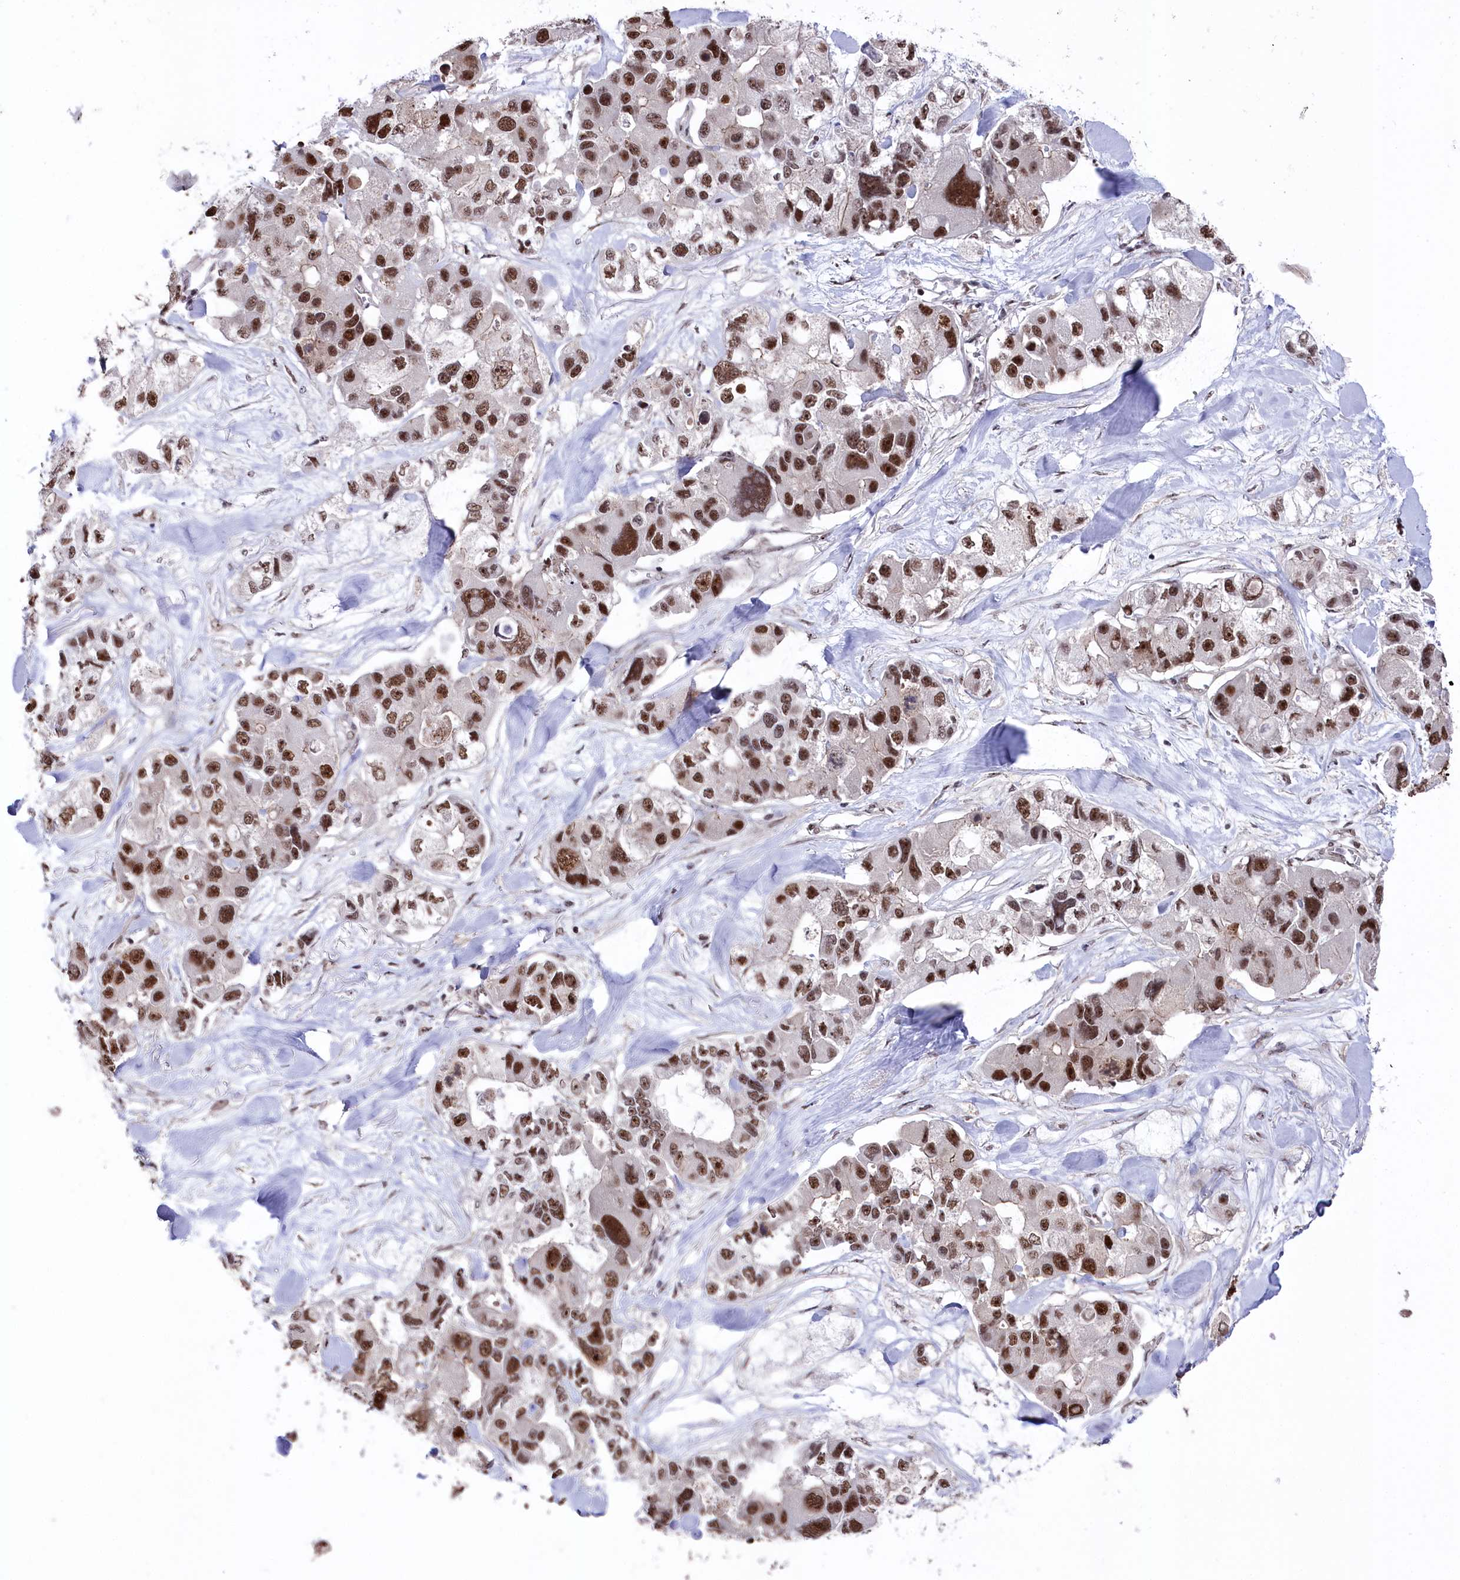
{"staining": {"intensity": "strong", "quantity": ">75%", "location": "nuclear"}, "tissue": "lung cancer", "cell_type": "Tumor cells", "image_type": "cancer", "snomed": [{"axis": "morphology", "description": "Adenocarcinoma, NOS"}, {"axis": "topography", "description": "Lung"}], "caption": "Brown immunohistochemical staining in lung adenocarcinoma exhibits strong nuclear staining in about >75% of tumor cells.", "gene": "POLR2H", "patient": {"sex": "female", "age": 54}}